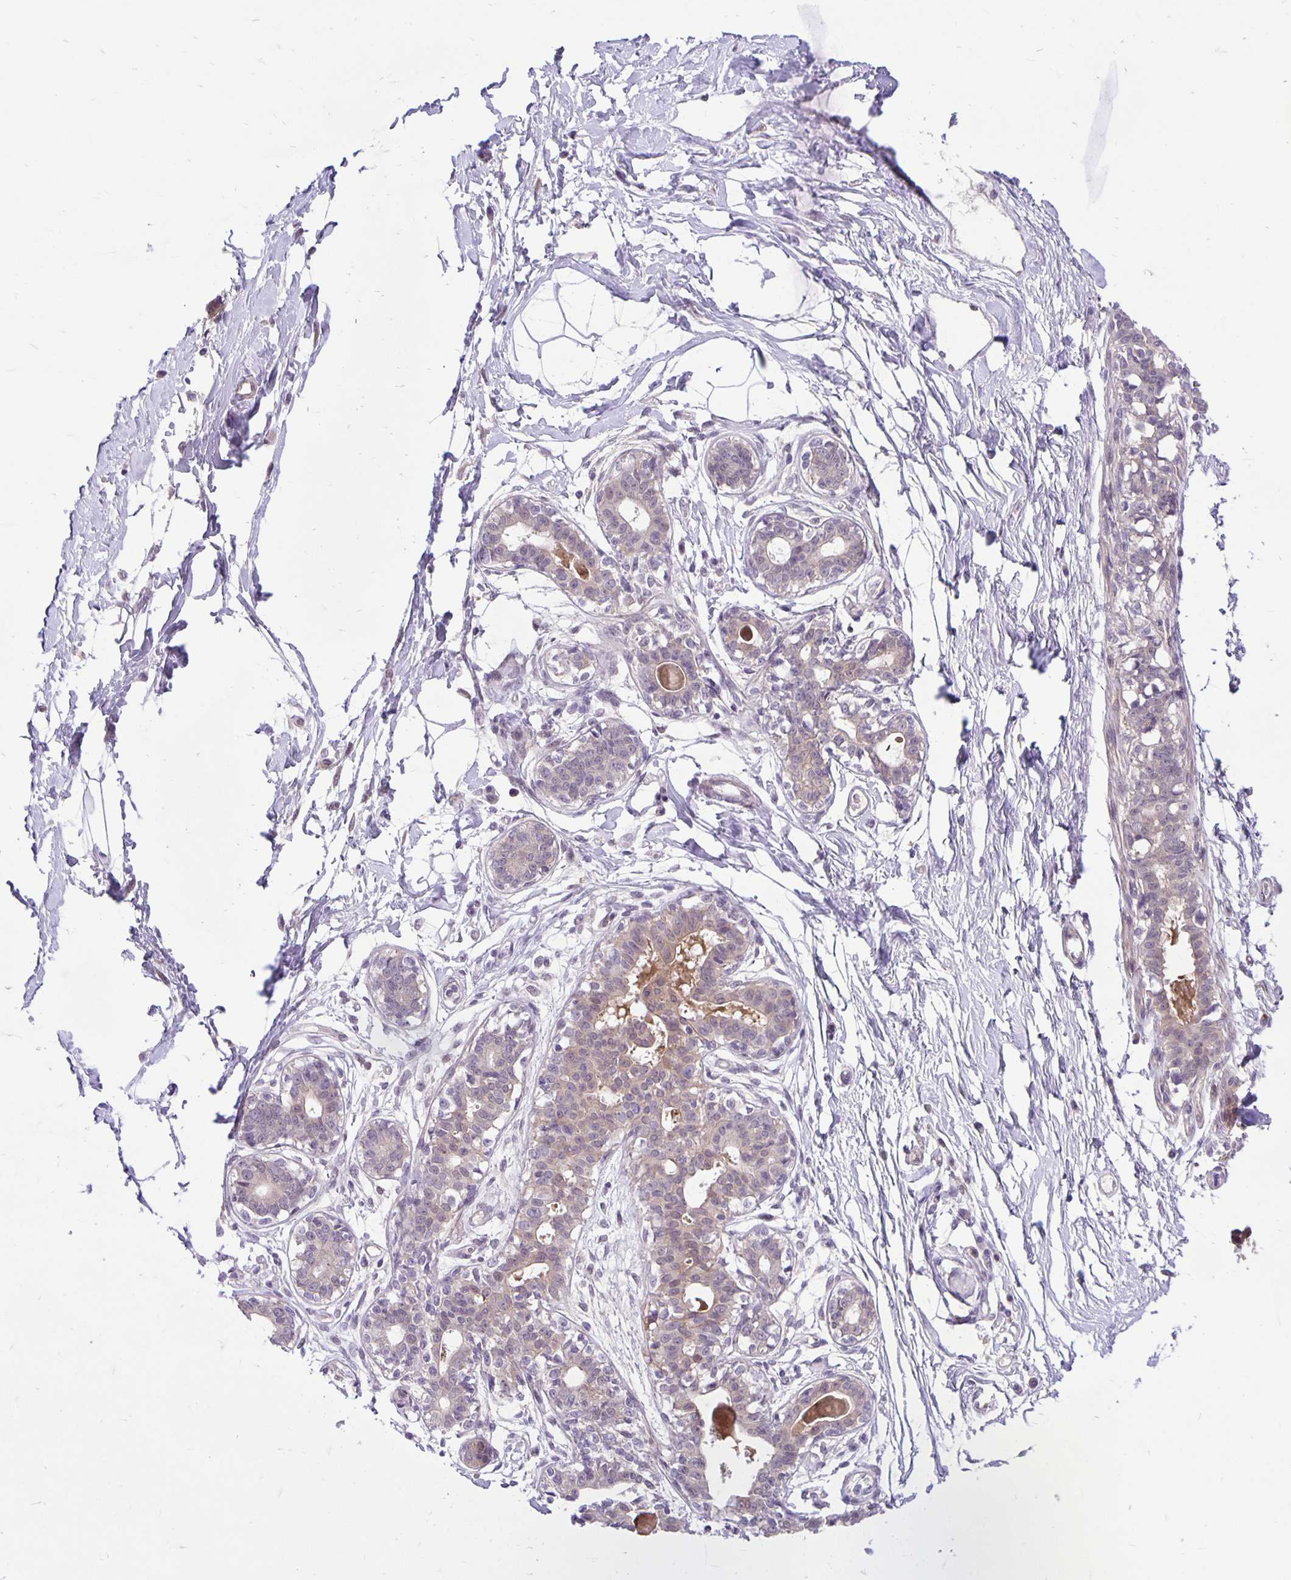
{"staining": {"intensity": "negative", "quantity": "none", "location": "none"}, "tissue": "breast", "cell_type": "Adipocytes", "image_type": "normal", "snomed": [{"axis": "morphology", "description": "Normal tissue, NOS"}, {"axis": "topography", "description": "Breast"}], "caption": "Immunohistochemical staining of normal breast reveals no significant staining in adipocytes.", "gene": "TAX1BP3", "patient": {"sex": "female", "age": 45}}